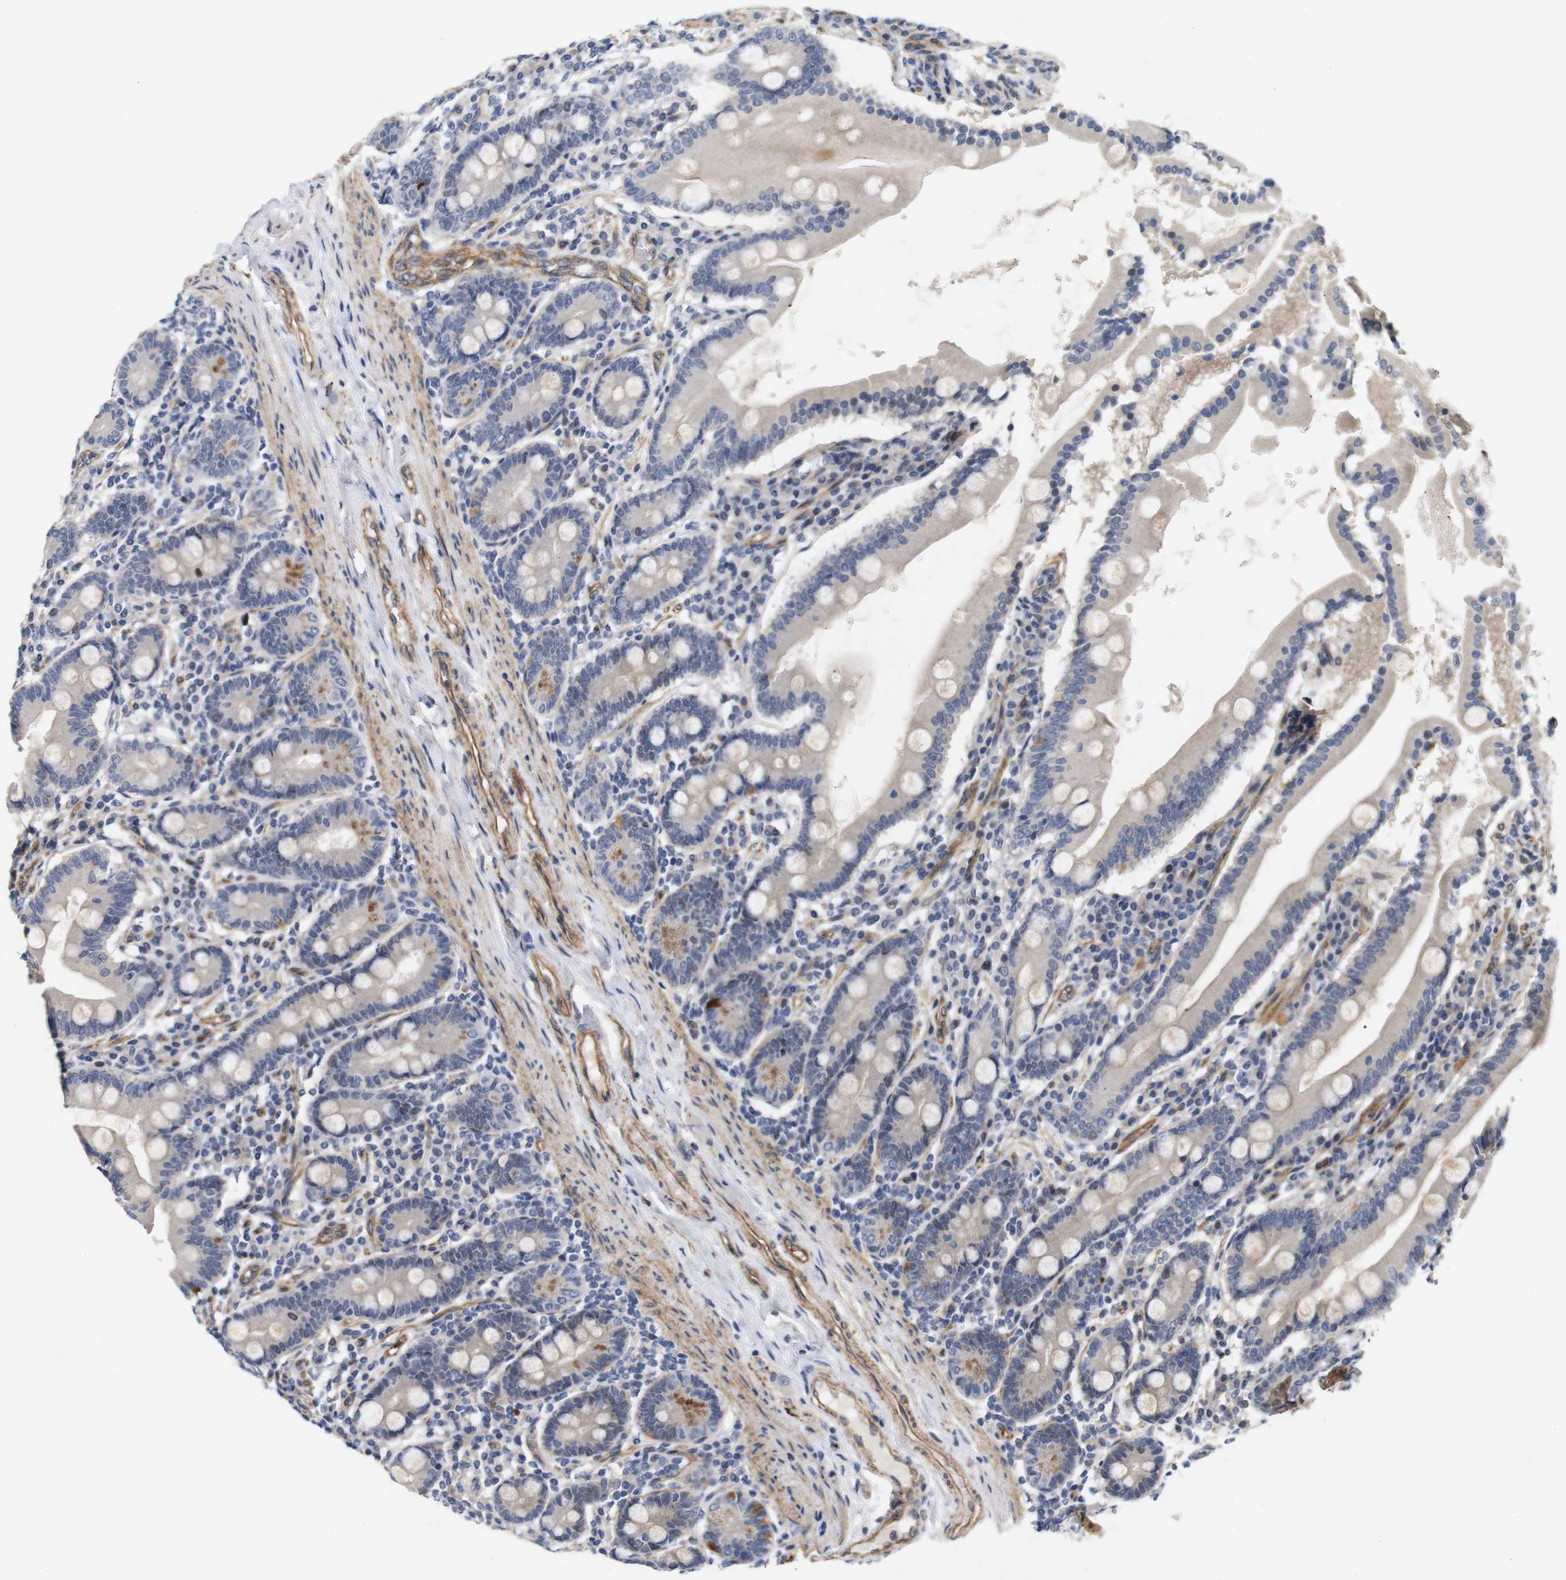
{"staining": {"intensity": "moderate", "quantity": "25%-75%", "location": "cytoplasmic/membranous"}, "tissue": "duodenum", "cell_type": "Glandular cells", "image_type": "normal", "snomed": [{"axis": "morphology", "description": "Normal tissue, NOS"}, {"axis": "topography", "description": "Duodenum"}], "caption": "IHC of unremarkable human duodenum demonstrates medium levels of moderate cytoplasmic/membranous staining in approximately 25%-75% of glandular cells. (DAB = brown stain, brightfield microscopy at high magnification).", "gene": "CYB561", "patient": {"sex": "male", "age": 50}}